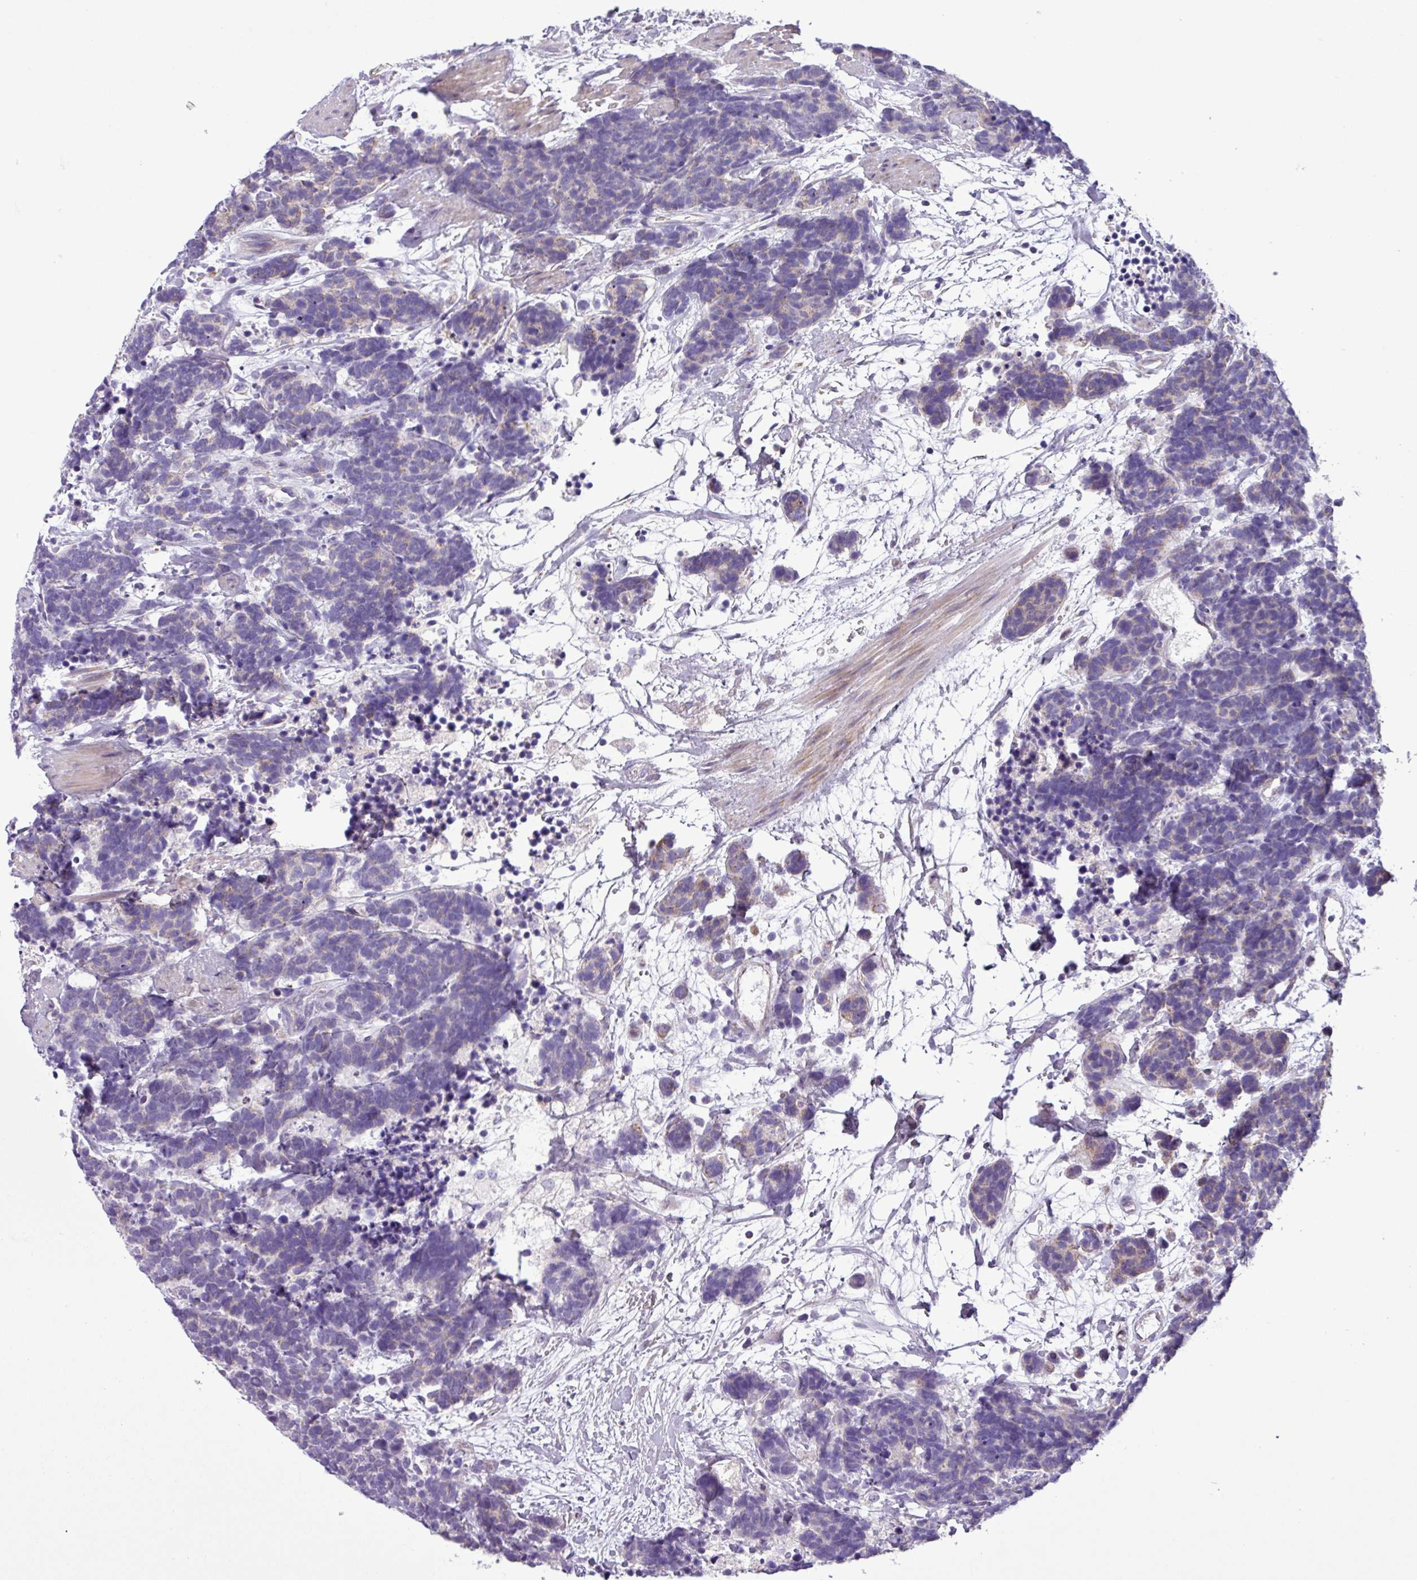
{"staining": {"intensity": "negative", "quantity": "none", "location": "none"}, "tissue": "carcinoid", "cell_type": "Tumor cells", "image_type": "cancer", "snomed": [{"axis": "morphology", "description": "Carcinoma, NOS"}, {"axis": "morphology", "description": "Carcinoid, malignant, NOS"}, {"axis": "topography", "description": "Prostate"}], "caption": "Tumor cells are negative for protein expression in human carcinoma.", "gene": "FAM183A", "patient": {"sex": "male", "age": 57}}